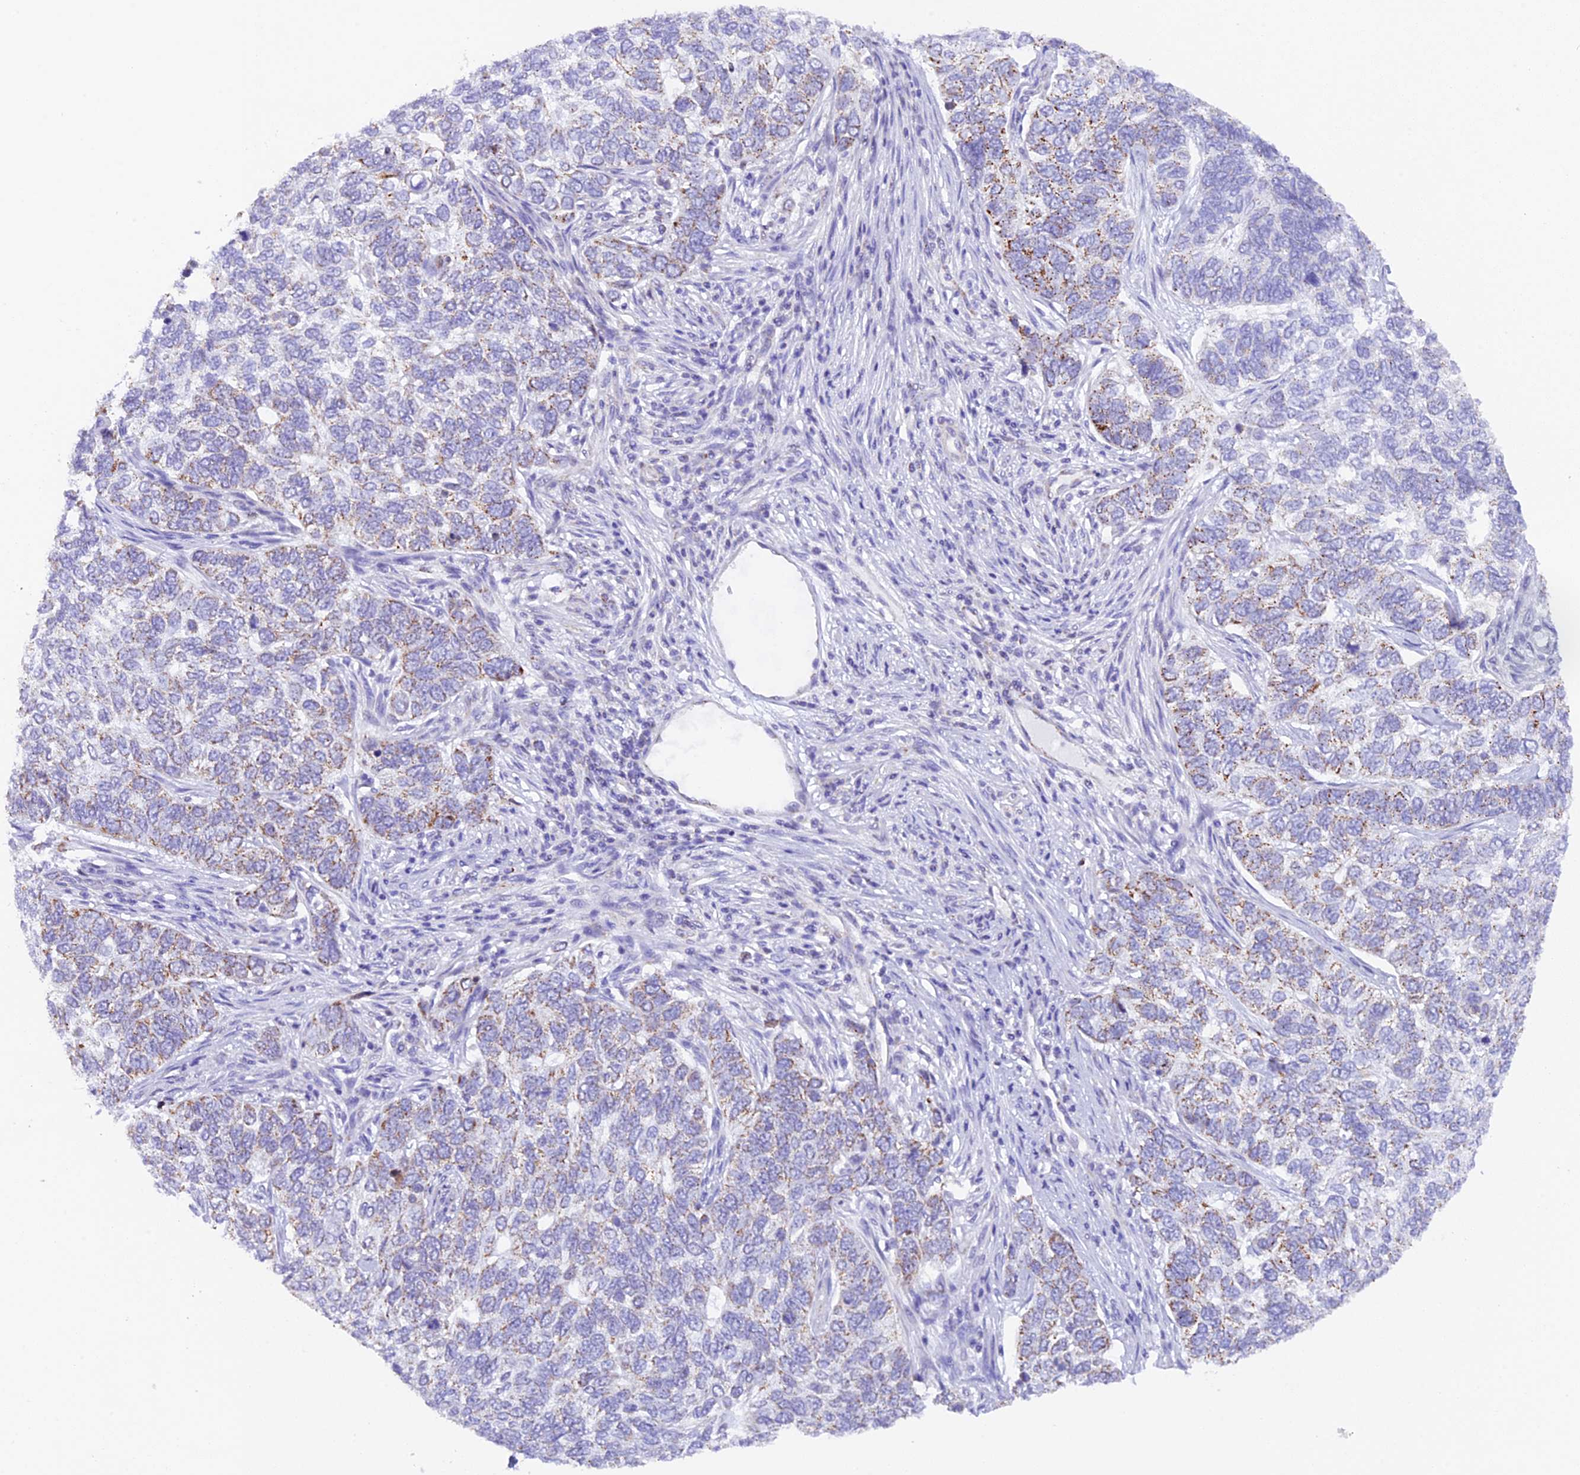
{"staining": {"intensity": "weak", "quantity": "<25%", "location": "cytoplasmic/membranous"}, "tissue": "skin cancer", "cell_type": "Tumor cells", "image_type": "cancer", "snomed": [{"axis": "morphology", "description": "Basal cell carcinoma"}, {"axis": "topography", "description": "Skin"}], "caption": "The photomicrograph demonstrates no significant expression in tumor cells of skin cancer (basal cell carcinoma).", "gene": "TFAM", "patient": {"sex": "female", "age": 65}}